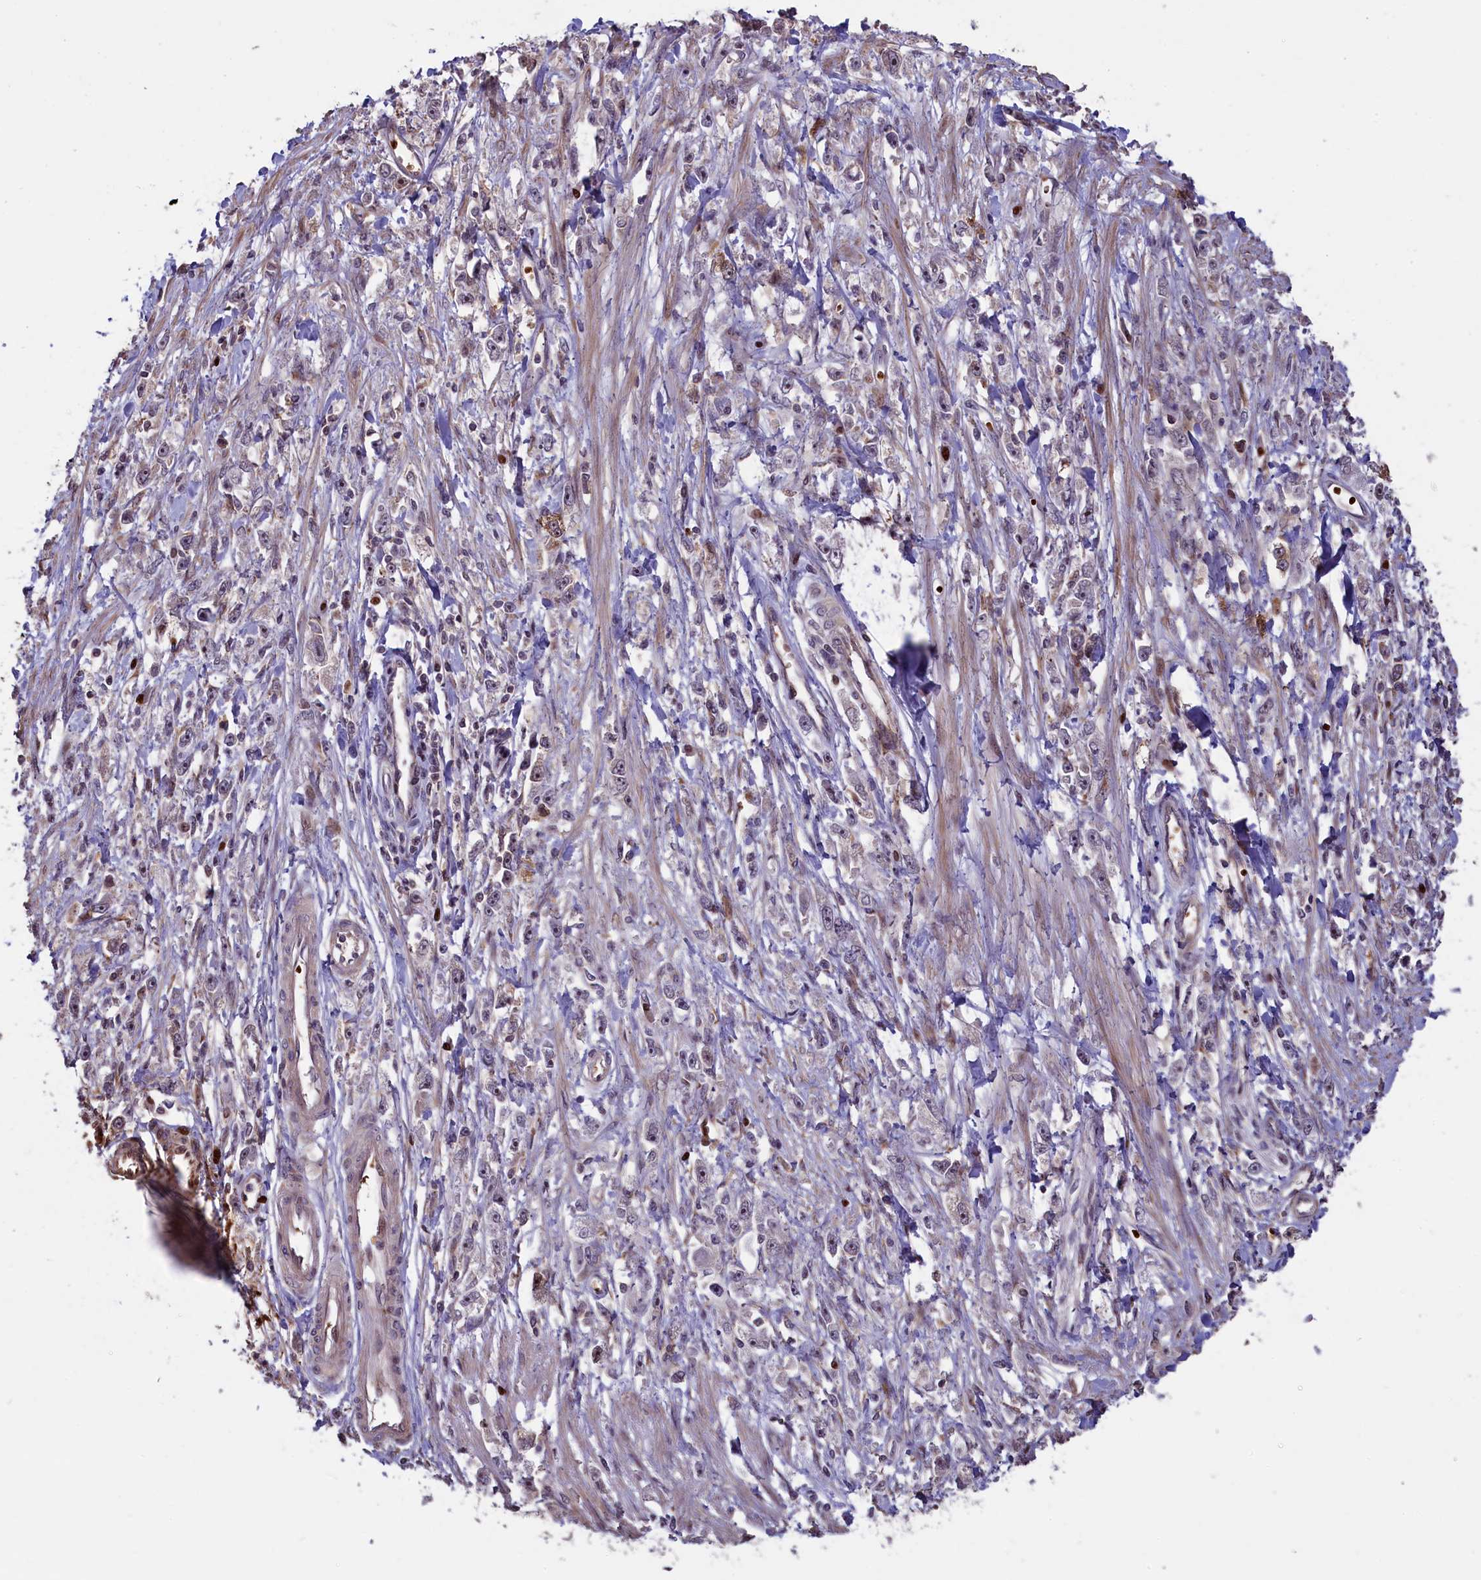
{"staining": {"intensity": "weak", "quantity": "<25%", "location": "nuclear"}, "tissue": "stomach cancer", "cell_type": "Tumor cells", "image_type": "cancer", "snomed": [{"axis": "morphology", "description": "Adenocarcinoma, NOS"}, {"axis": "topography", "description": "Stomach"}], "caption": "Immunohistochemical staining of human stomach cancer (adenocarcinoma) shows no significant expression in tumor cells.", "gene": "SHFL", "patient": {"sex": "female", "age": 59}}